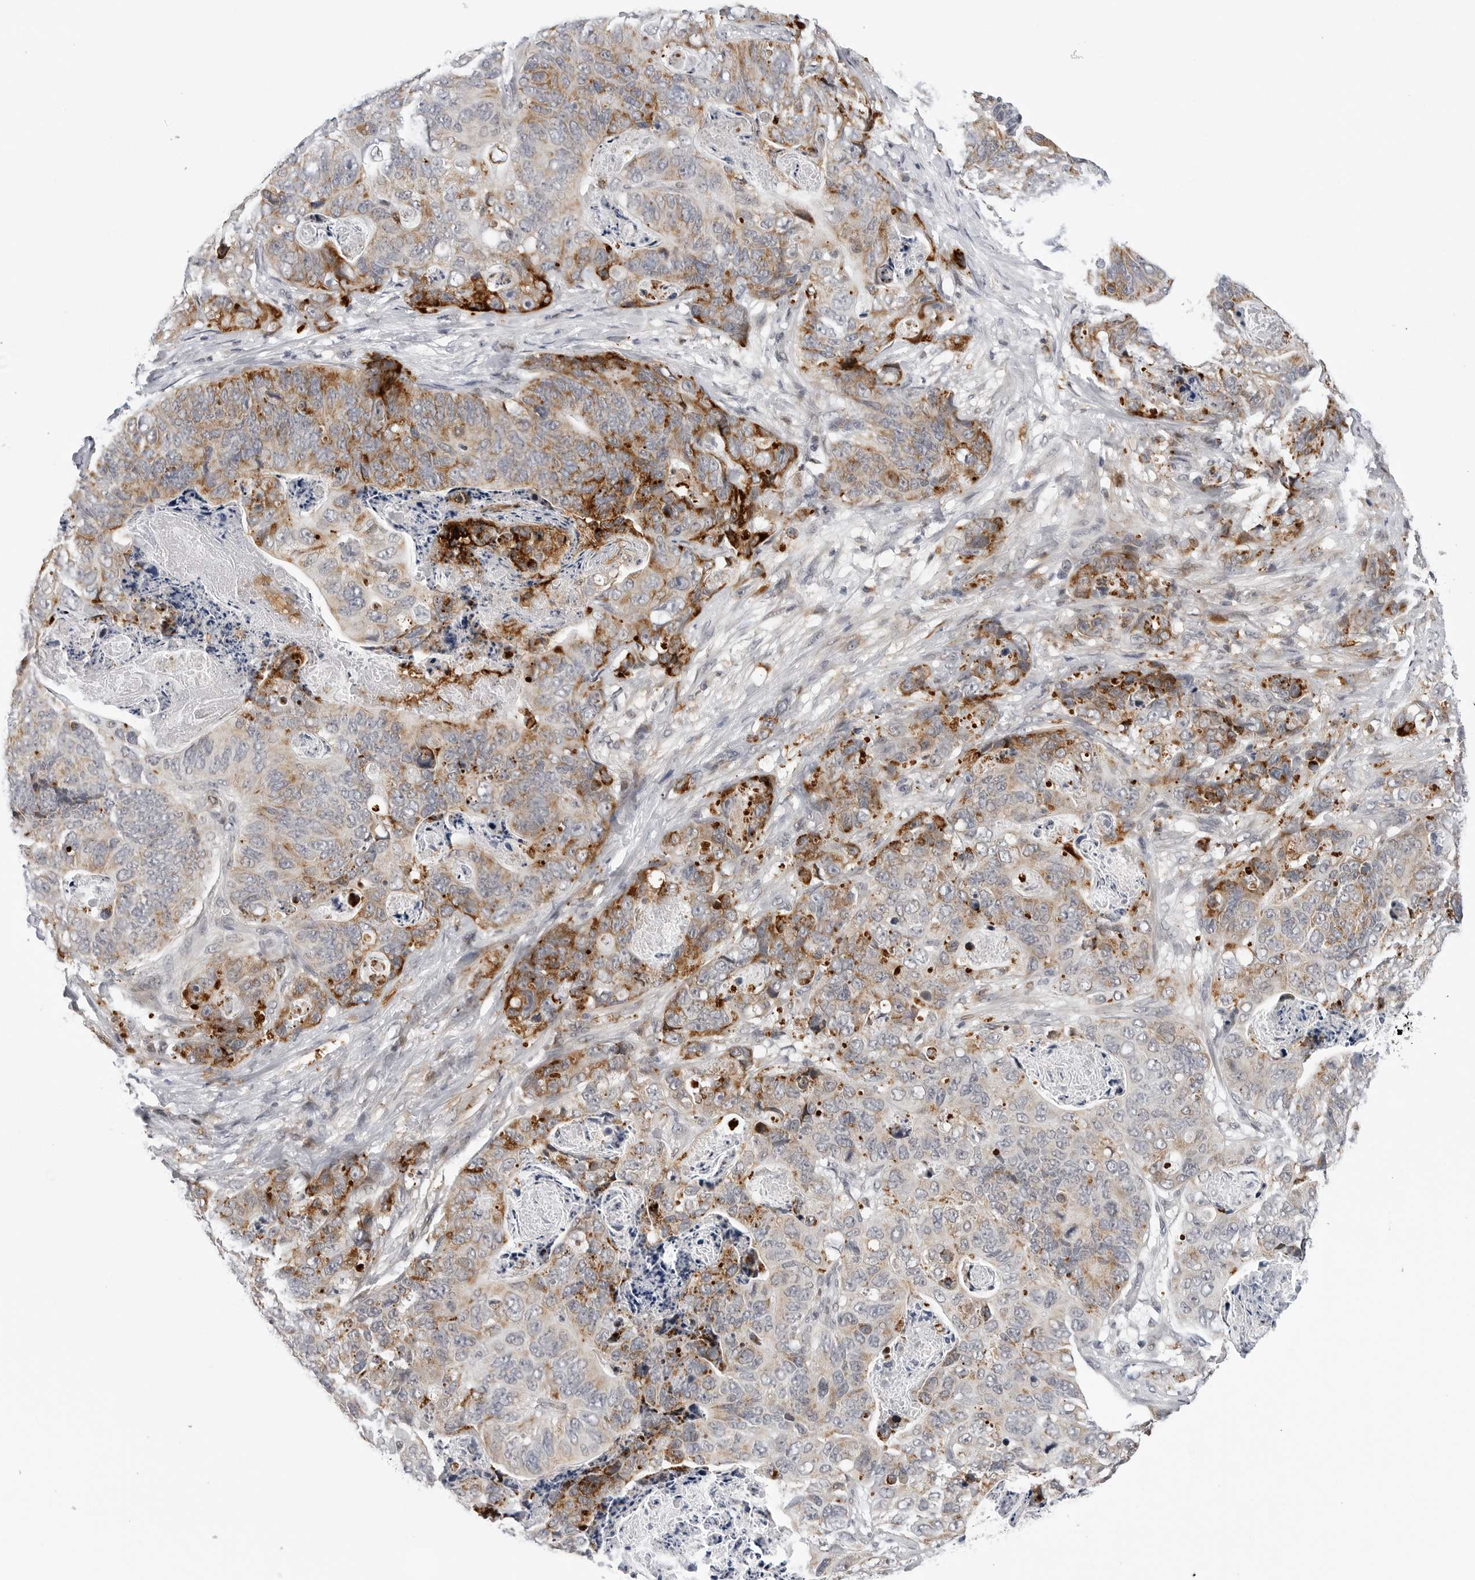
{"staining": {"intensity": "moderate", "quantity": "25%-75%", "location": "cytoplasmic/membranous"}, "tissue": "stomach cancer", "cell_type": "Tumor cells", "image_type": "cancer", "snomed": [{"axis": "morphology", "description": "Normal tissue, NOS"}, {"axis": "morphology", "description": "Adenocarcinoma, NOS"}, {"axis": "topography", "description": "Stomach"}], "caption": "Immunohistochemistry (IHC) micrograph of human stomach cancer stained for a protein (brown), which demonstrates medium levels of moderate cytoplasmic/membranous expression in about 25%-75% of tumor cells.", "gene": "CDK20", "patient": {"sex": "female", "age": 89}}